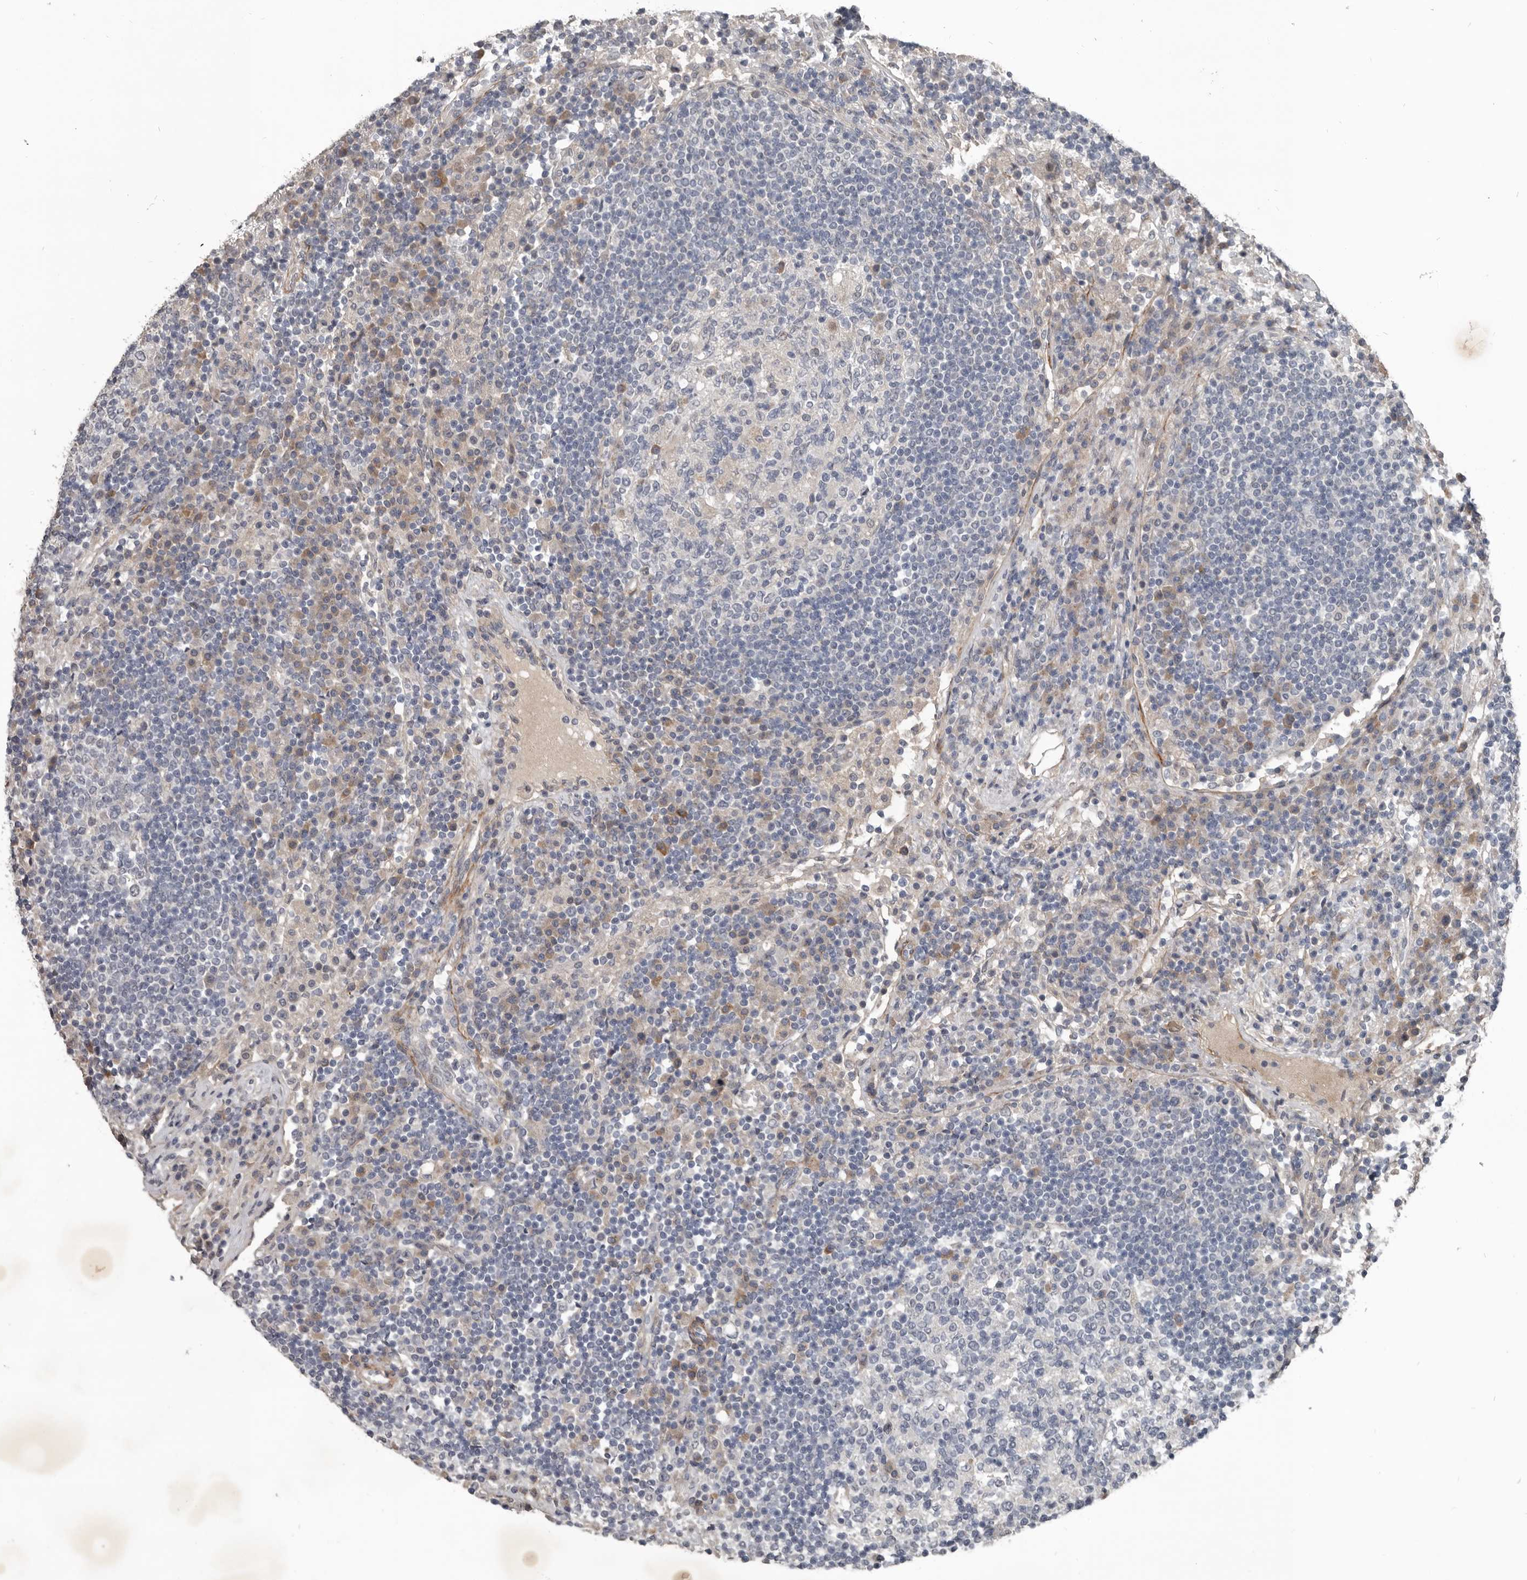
{"staining": {"intensity": "negative", "quantity": "none", "location": "none"}, "tissue": "lymph node", "cell_type": "Germinal center cells", "image_type": "normal", "snomed": [{"axis": "morphology", "description": "Normal tissue, NOS"}, {"axis": "topography", "description": "Lymph node"}], "caption": "The image reveals no significant expression in germinal center cells of lymph node. (DAB (3,3'-diaminobenzidine) immunohistochemistry with hematoxylin counter stain).", "gene": "C1orf216", "patient": {"sex": "female", "age": 53}}